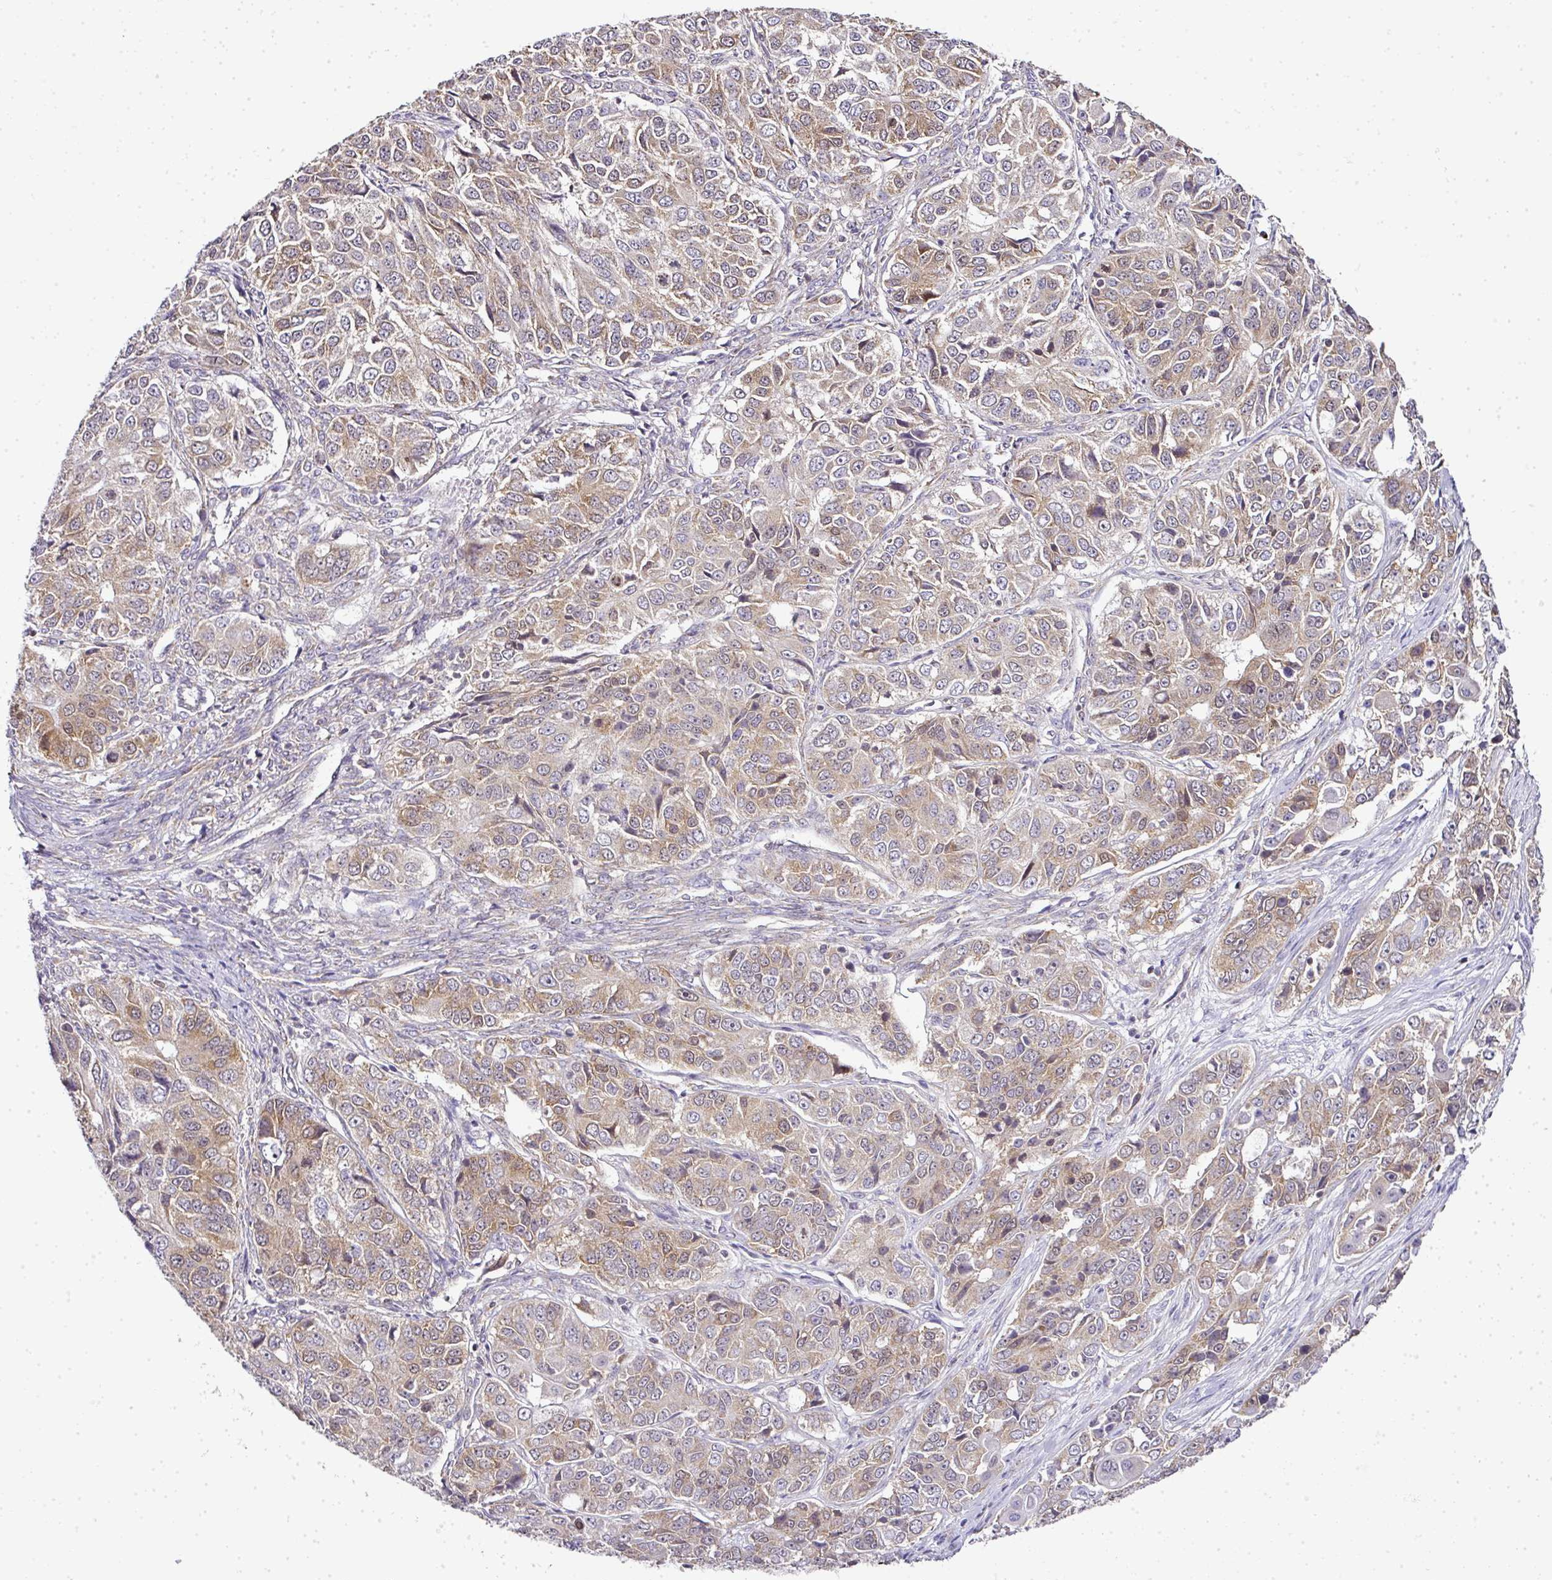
{"staining": {"intensity": "moderate", "quantity": ">75%", "location": "cytoplasmic/membranous"}, "tissue": "ovarian cancer", "cell_type": "Tumor cells", "image_type": "cancer", "snomed": [{"axis": "morphology", "description": "Carcinoma, endometroid"}, {"axis": "topography", "description": "Ovary"}], "caption": "Human ovarian cancer stained for a protein (brown) exhibits moderate cytoplasmic/membranous positive staining in about >75% of tumor cells.", "gene": "FAM32A", "patient": {"sex": "female", "age": 51}}